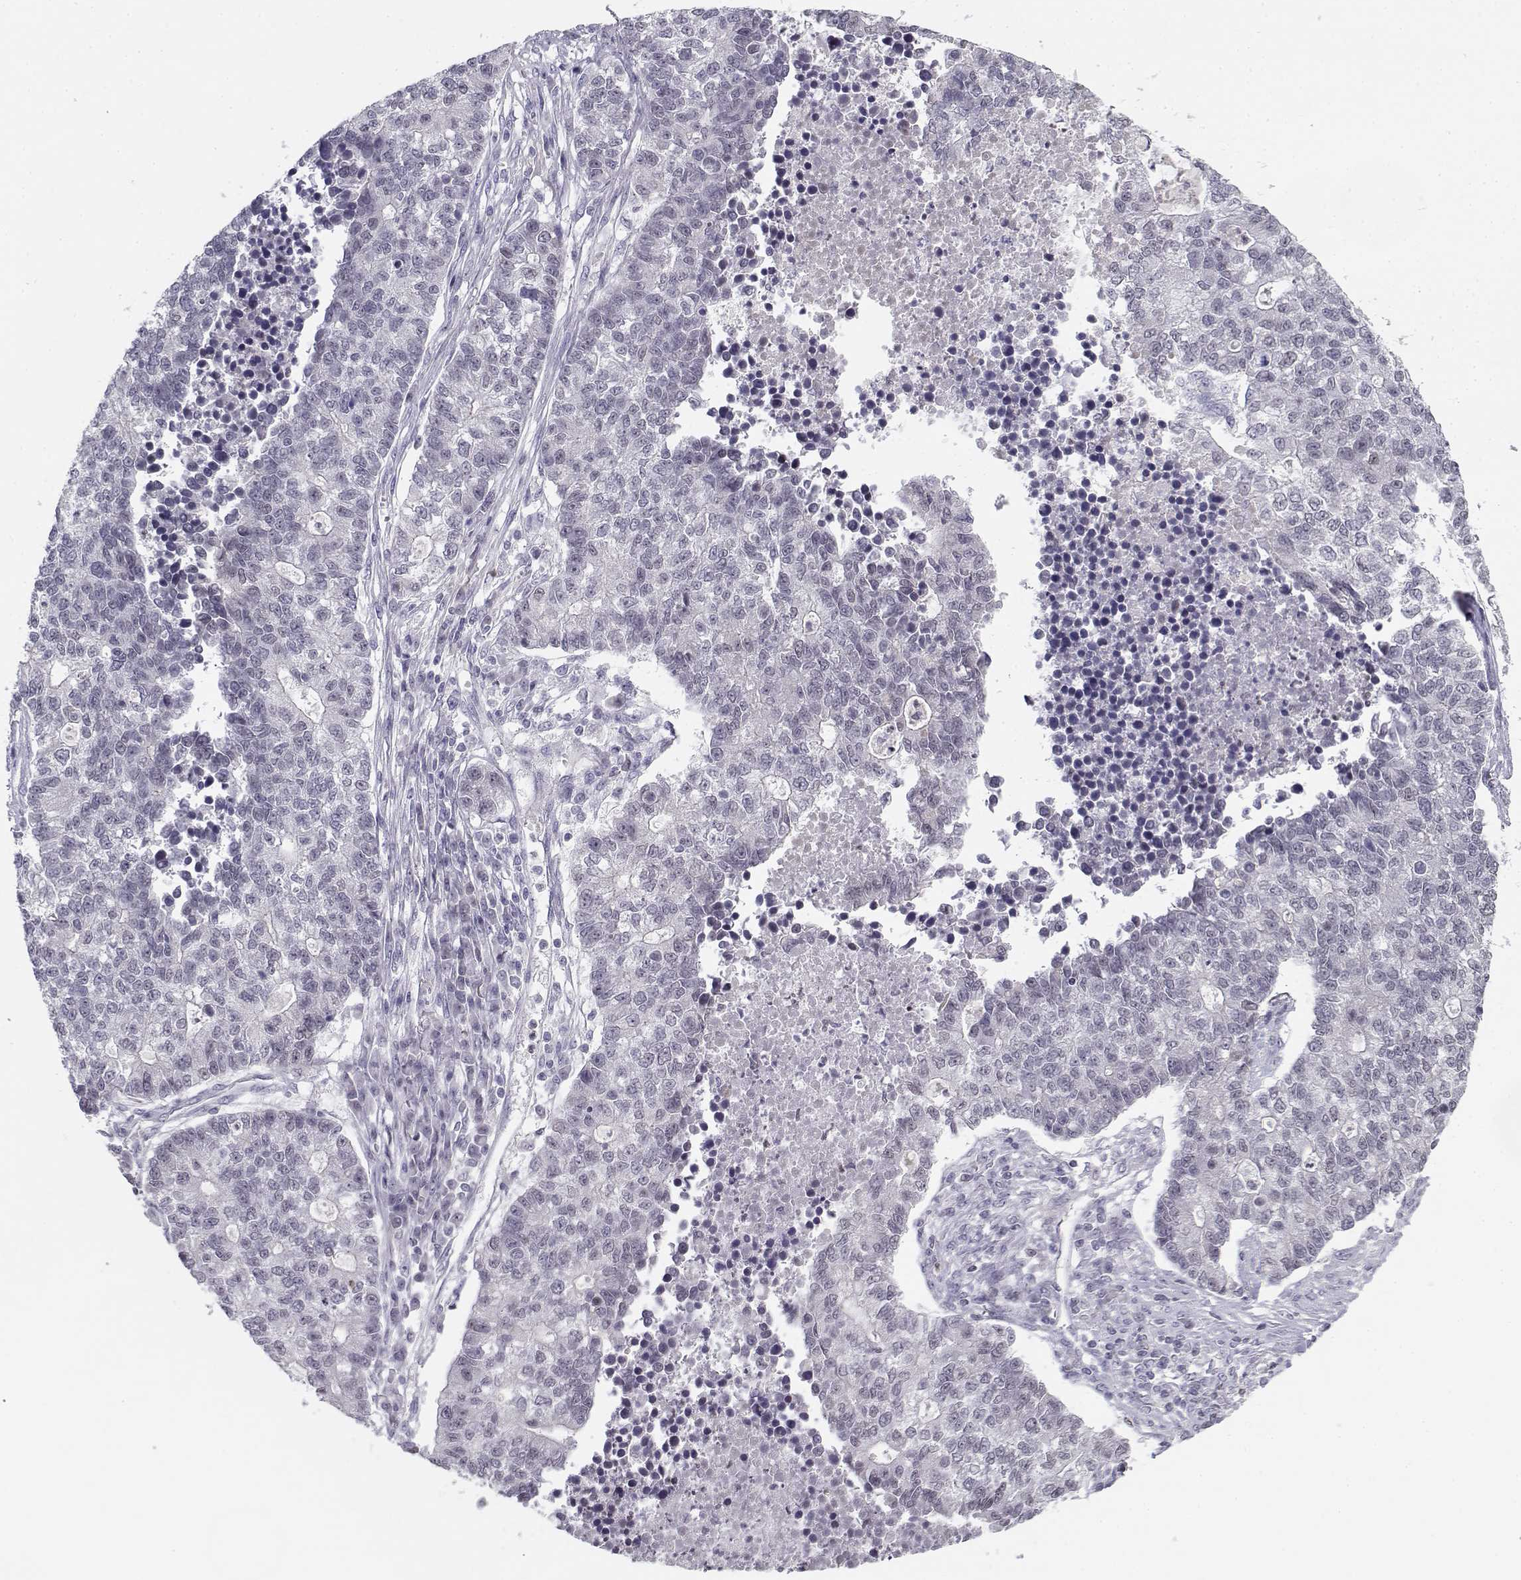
{"staining": {"intensity": "negative", "quantity": "none", "location": "none"}, "tissue": "lung cancer", "cell_type": "Tumor cells", "image_type": "cancer", "snomed": [{"axis": "morphology", "description": "Adenocarcinoma, NOS"}, {"axis": "topography", "description": "Lung"}], "caption": "Lung cancer (adenocarcinoma) was stained to show a protein in brown. There is no significant expression in tumor cells.", "gene": "DDX25", "patient": {"sex": "male", "age": 57}}